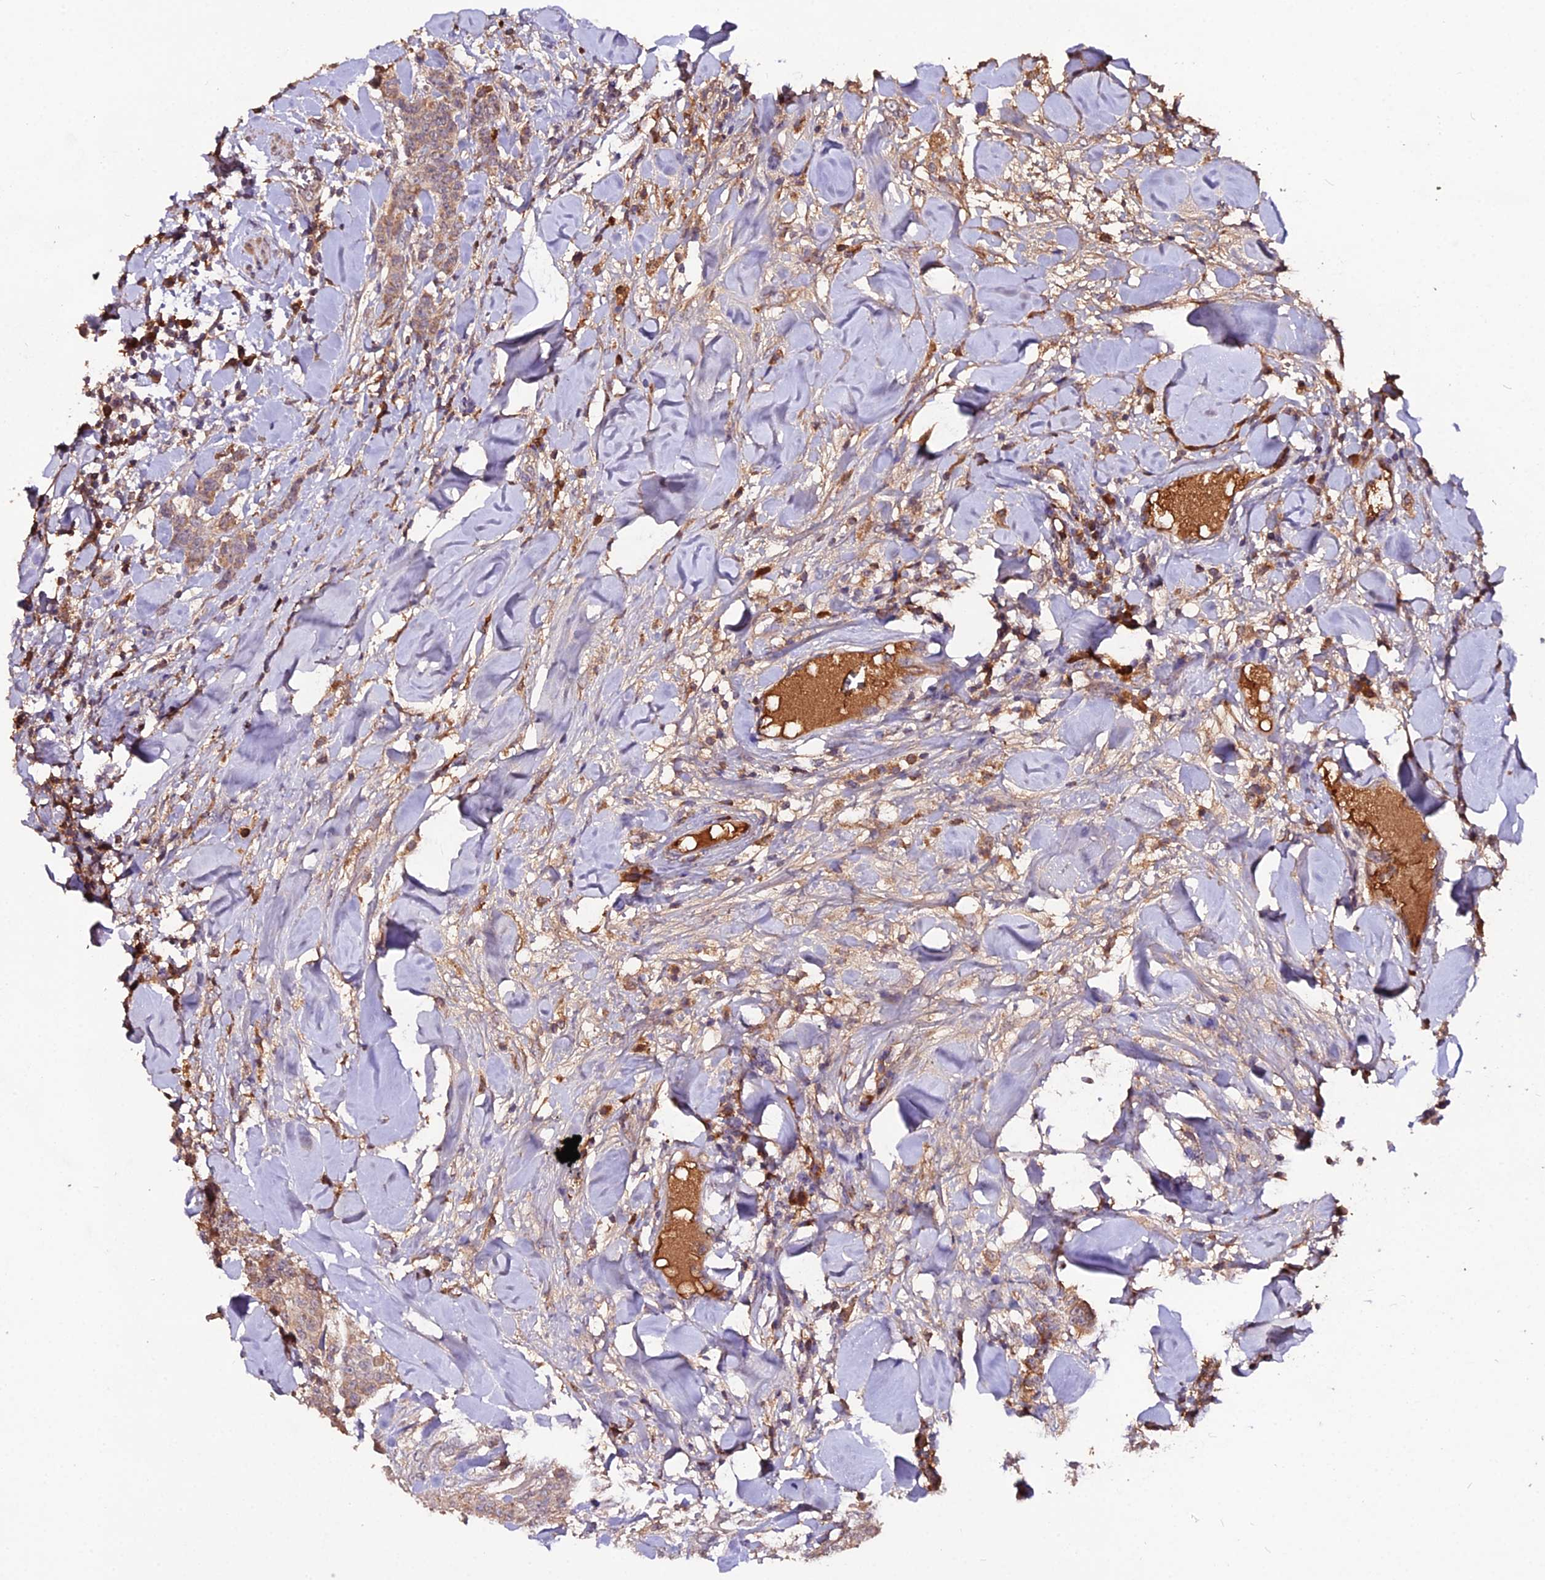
{"staining": {"intensity": "weak", "quantity": ">75%", "location": "cytoplasmic/membranous"}, "tissue": "breast cancer", "cell_type": "Tumor cells", "image_type": "cancer", "snomed": [{"axis": "morphology", "description": "Duct carcinoma"}, {"axis": "topography", "description": "Breast"}], "caption": "Breast cancer stained for a protein exhibits weak cytoplasmic/membranous positivity in tumor cells.", "gene": "KCTD16", "patient": {"sex": "female", "age": 40}}